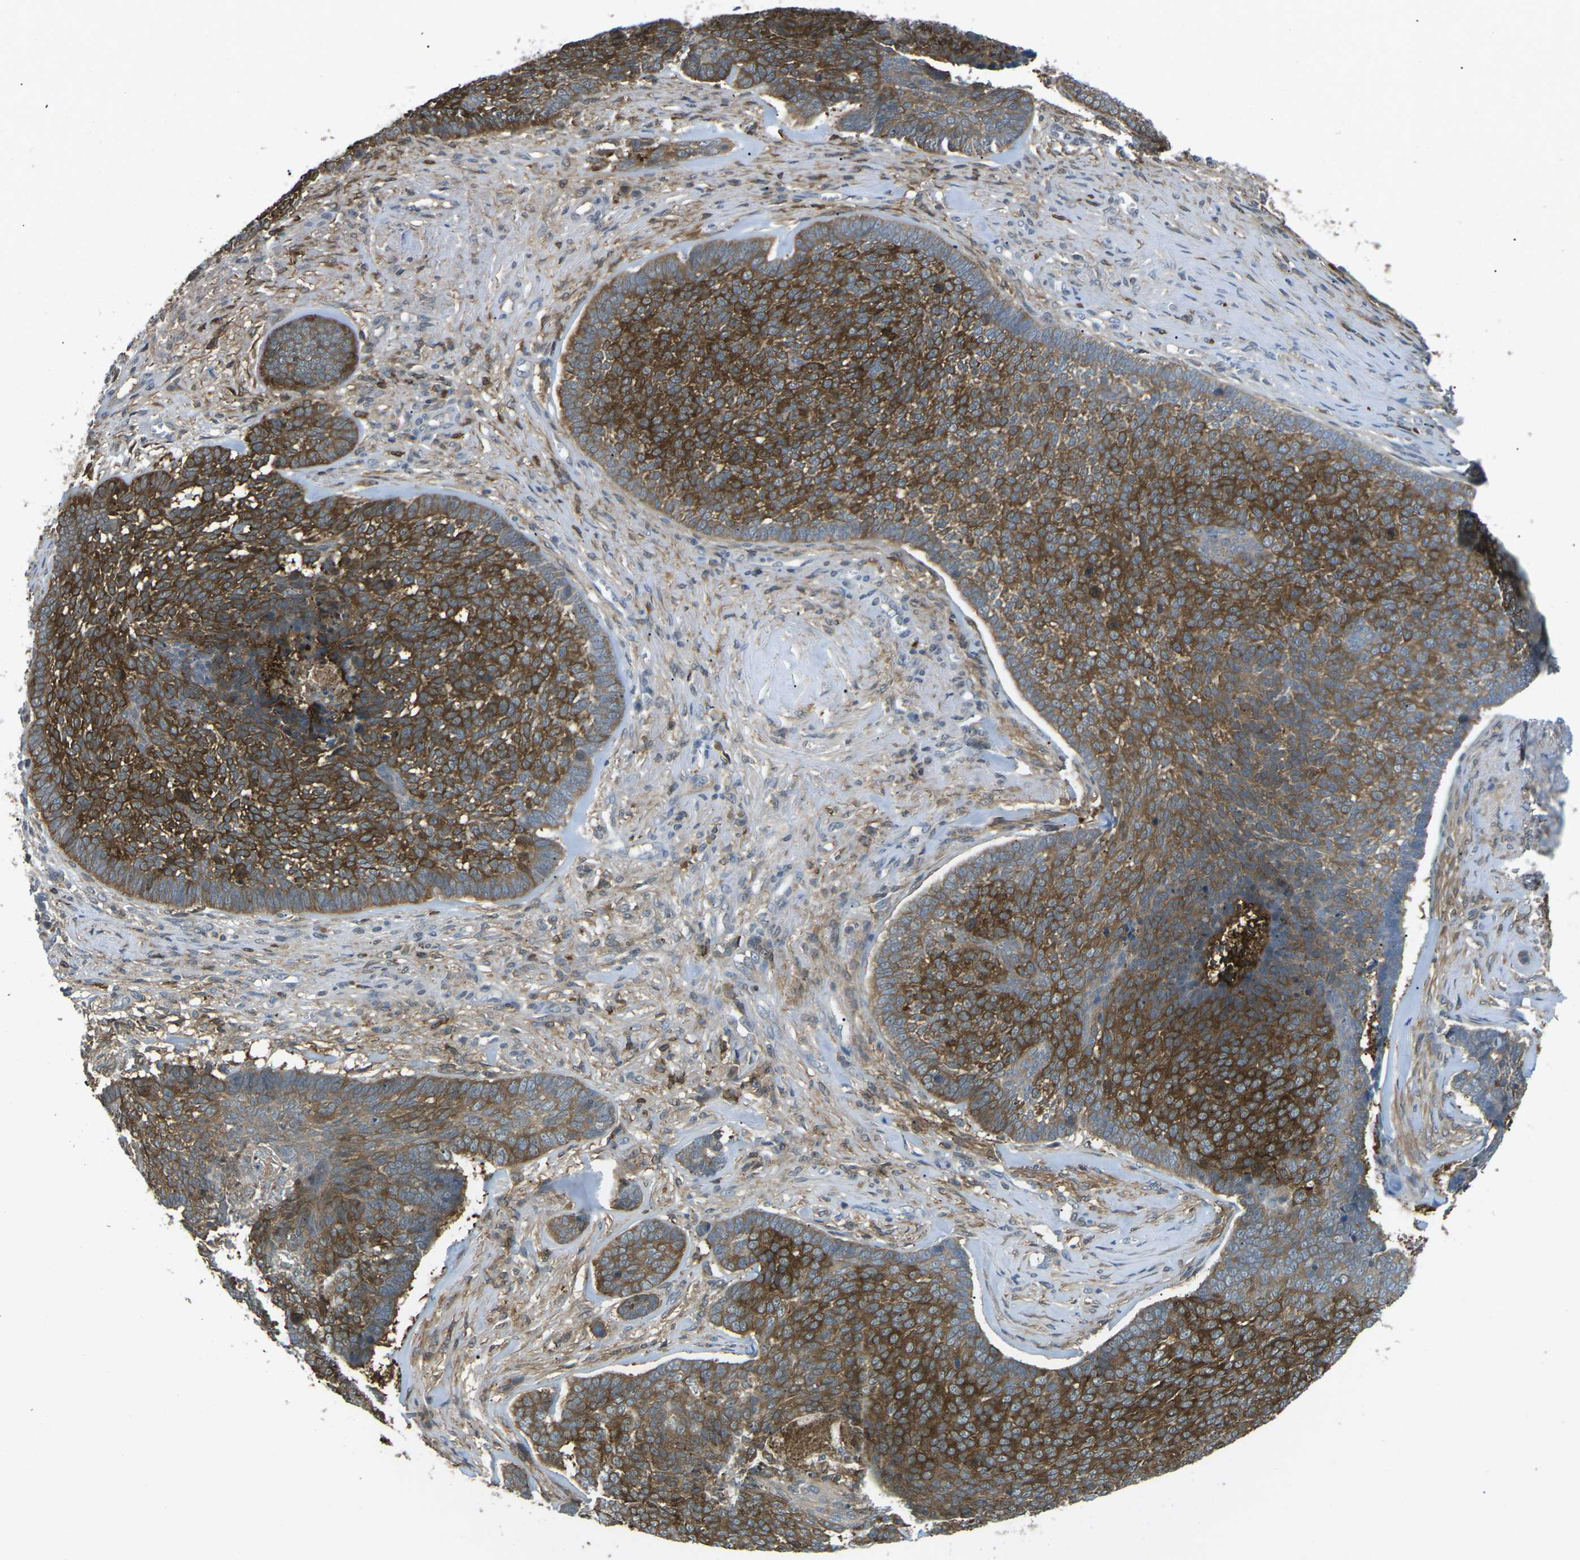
{"staining": {"intensity": "strong", "quantity": "25%-75%", "location": "cytoplasmic/membranous"}, "tissue": "skin cancer", "cell_type": "Tumor cells", "image_type": "cancer", "snomed": [{"axis": "morphology", "description": "Basal cell carcinoma"}, {"axis": "topography", "description": "Skin"}], "caption": "Immunohistochemistry photomicrograph of neoplastic tissue: skin basal cell carcinoma stained using immunohistochemistry (IHC) reveals high levels of strong protein expression localized specifically in the cytoplasmic/membranous of tumor cells, appearing as a cytoplasmic/membranous brown color.", "gene": "PIEZO2", "patient": {"sex": "male", "age": 84}}